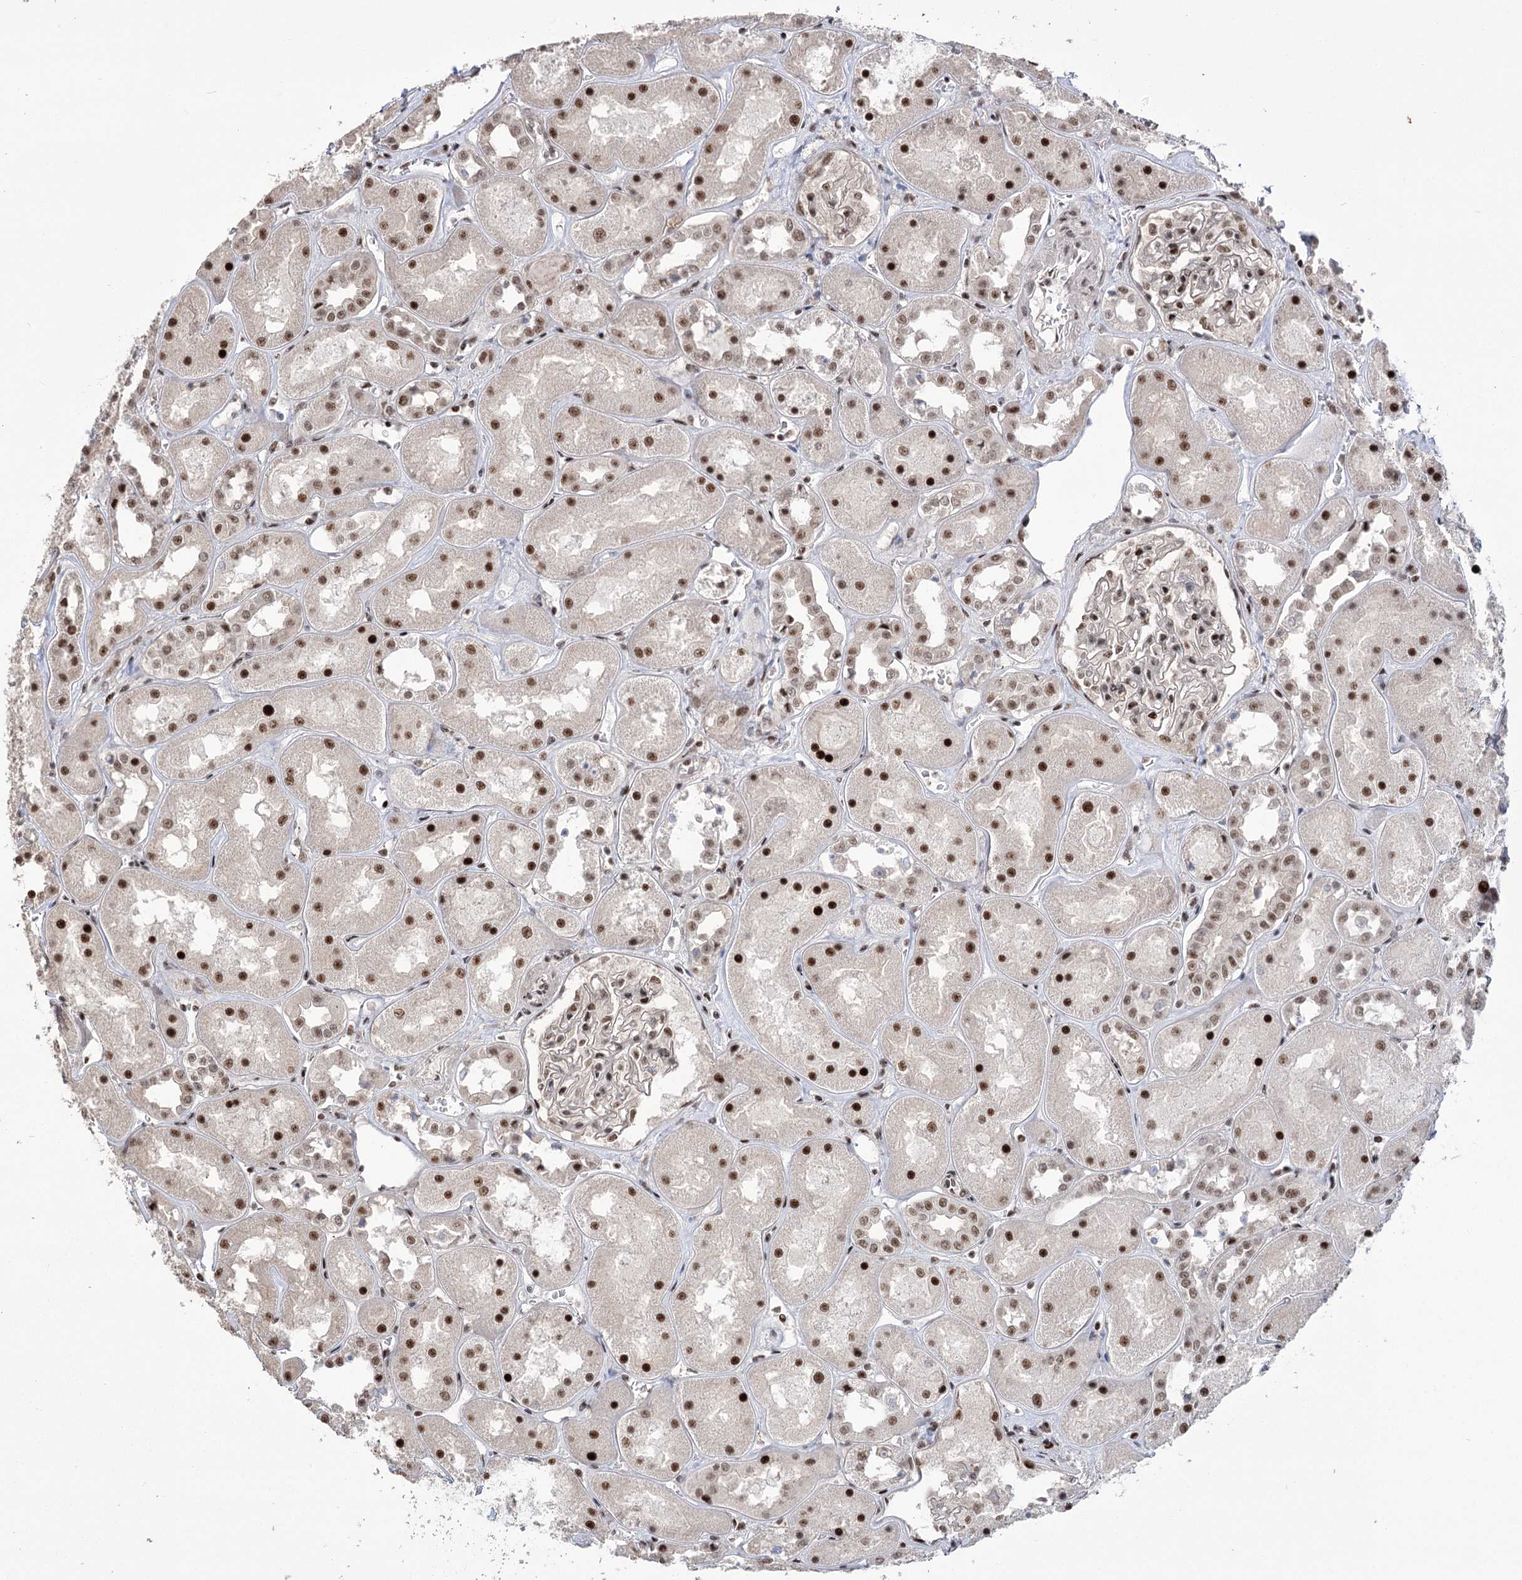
{"staining": {"intensity": "weak", "quantity": ">75%", "location": "nuclear"}, "tissue": "kidney", "cell_type": "Cells in glomeruli", "image_type": "normal", "snomed": [{"axis": "morphology", "description": "Normal tissue, NOS"}, {"axis": "topography", "description": "Kidney"}], "caption": "This image reveals immunohistochemistry (IHC) staining of normal human kidney, with low weak nuclear positivity in approximately >75% of cells in glomeruli.", "gene": "WBP1L", "patient": {"sex": "male", "age": 70}}